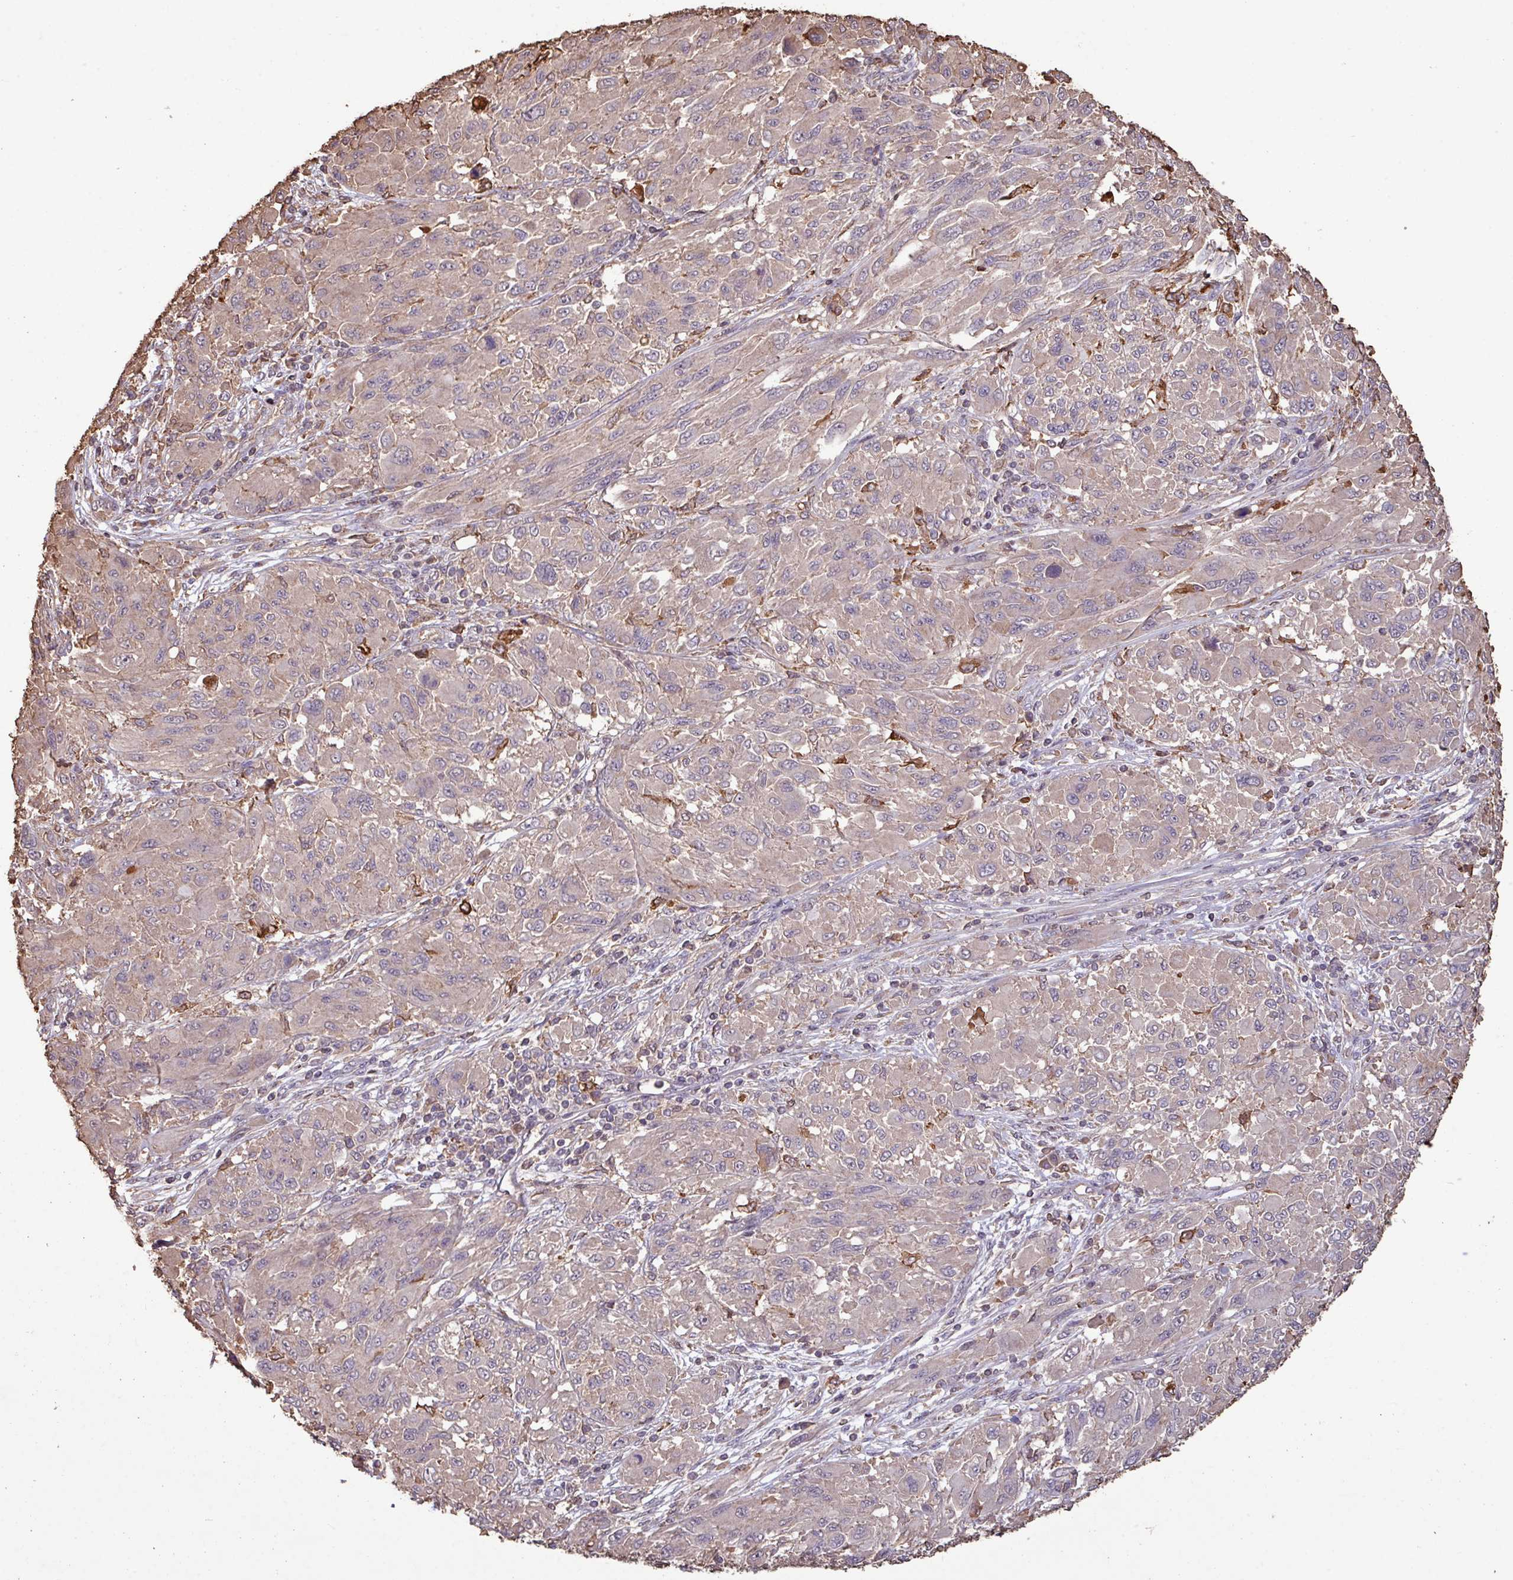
{"staining": {"intensity": "weak", "quantity": "25%-75%", "location": "cytoplasmic/membranous"}, "tissue": "melanoma", "cell_type": "Tumor cells", "image_type": "cancer", "snomed": [{"axis": "morphology", "description": "Malignant melanoma, NOS"}, {"axis": "topography", "description": "Skin"}], "caption": "Melanoma tissue reveals weak cytoplasmic/membranous expression in about 25%-75% of tumor cells", "gene": "CAMK2B", "patient": {"sex": "female", "age": 91}}